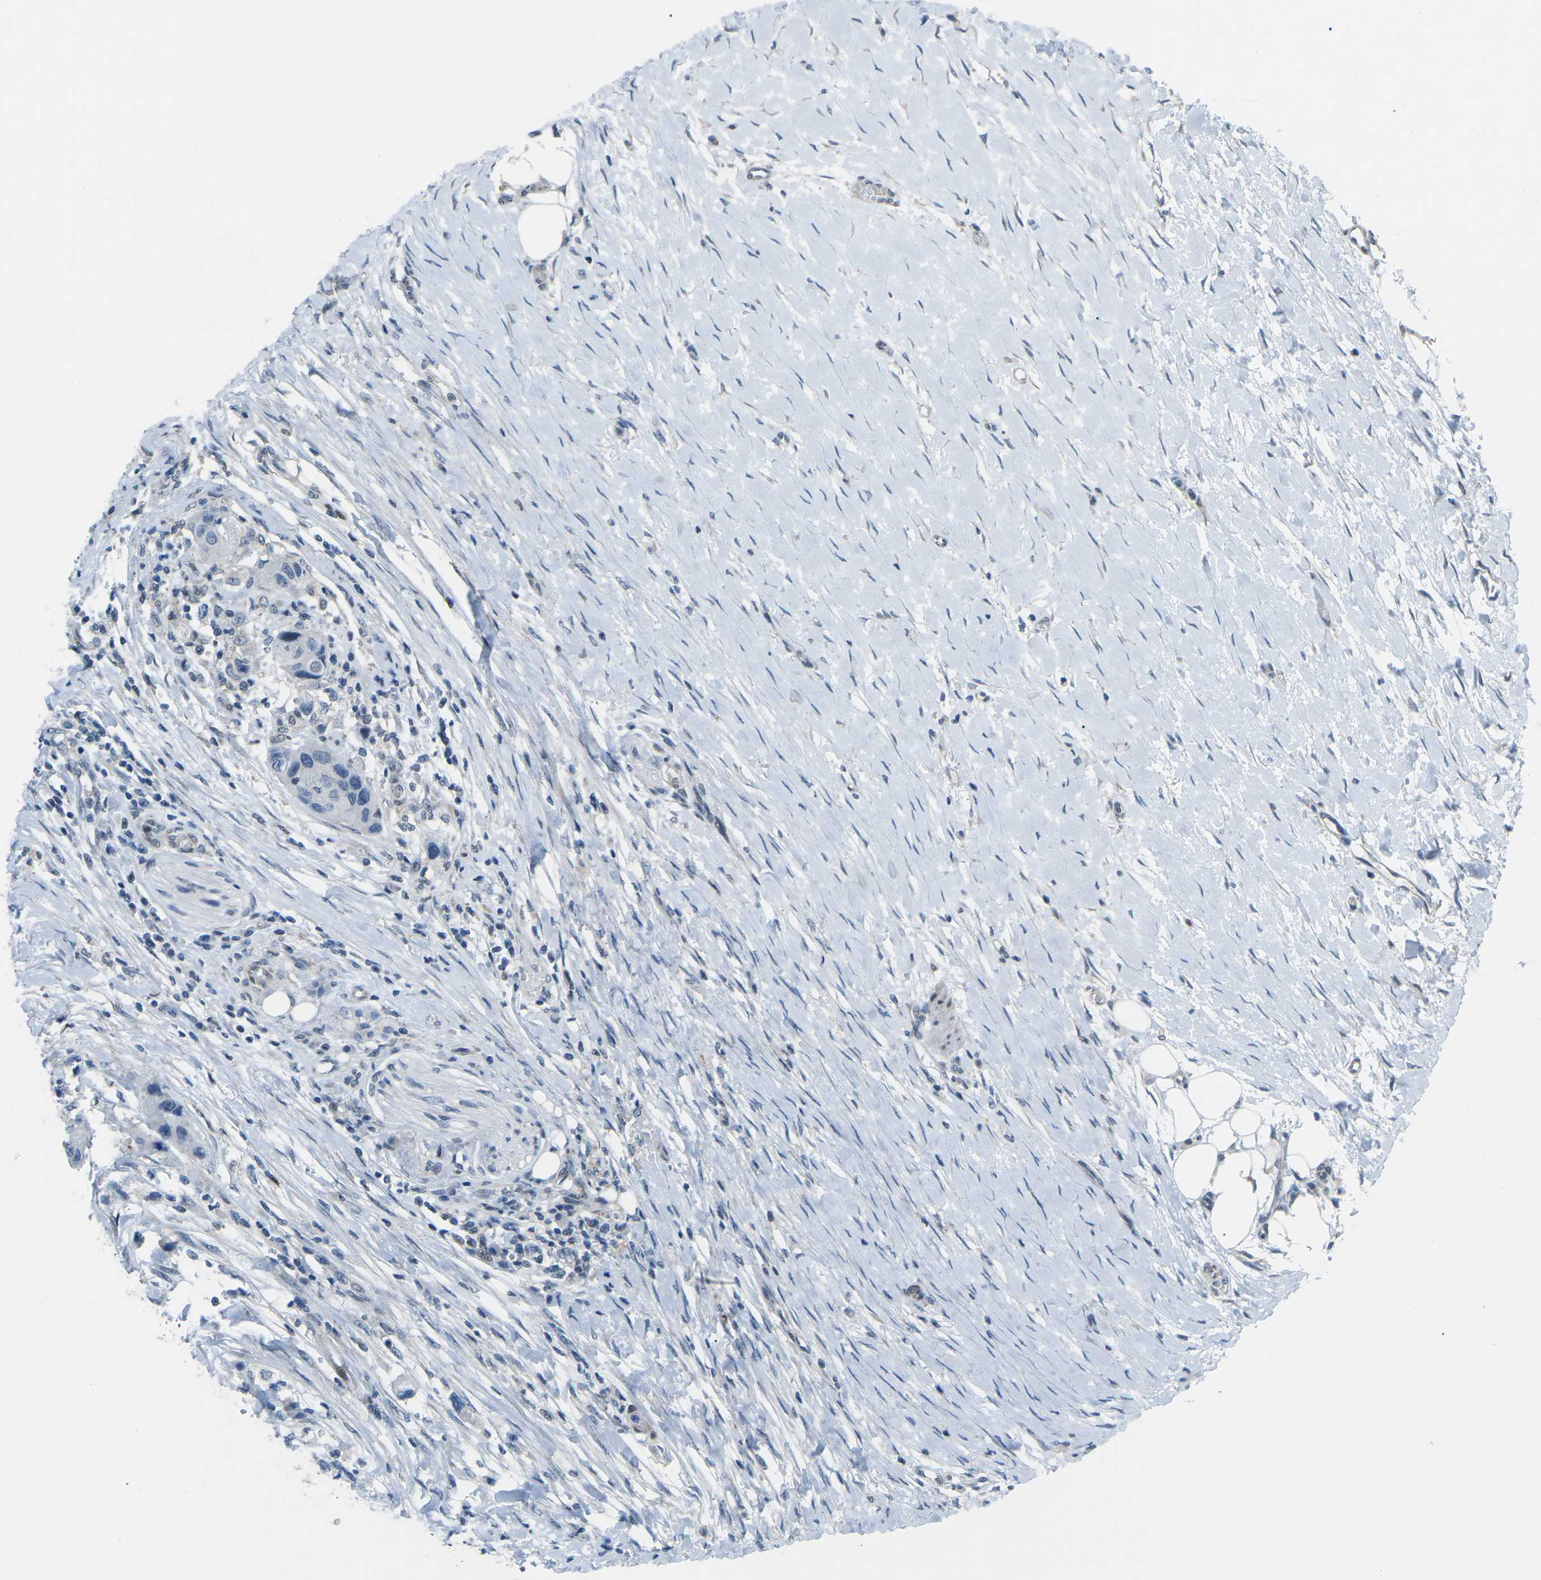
{"staining": {"intensity": "negative", "quantity": "none", "location": "none"}, "tissue": "urothelial cancer", "cell_type": "Tumor cells", "image_type": "cancer", "snomed": [{"axis": "morphology", "description": "Urothelial carcinoma, High grade"}, {"axis": "topography", "description": "Urinary bladder"}], "caption": "Micrograph shows no protein expression in tumor cells of high-grade urothelial carcinoma tissue. The staining is performed using DAB brown chromogen with nuclei counter-stained in using hematoxylin.", "gene": "MBNL1", "patient": {"sex": "female", "age": 56}}